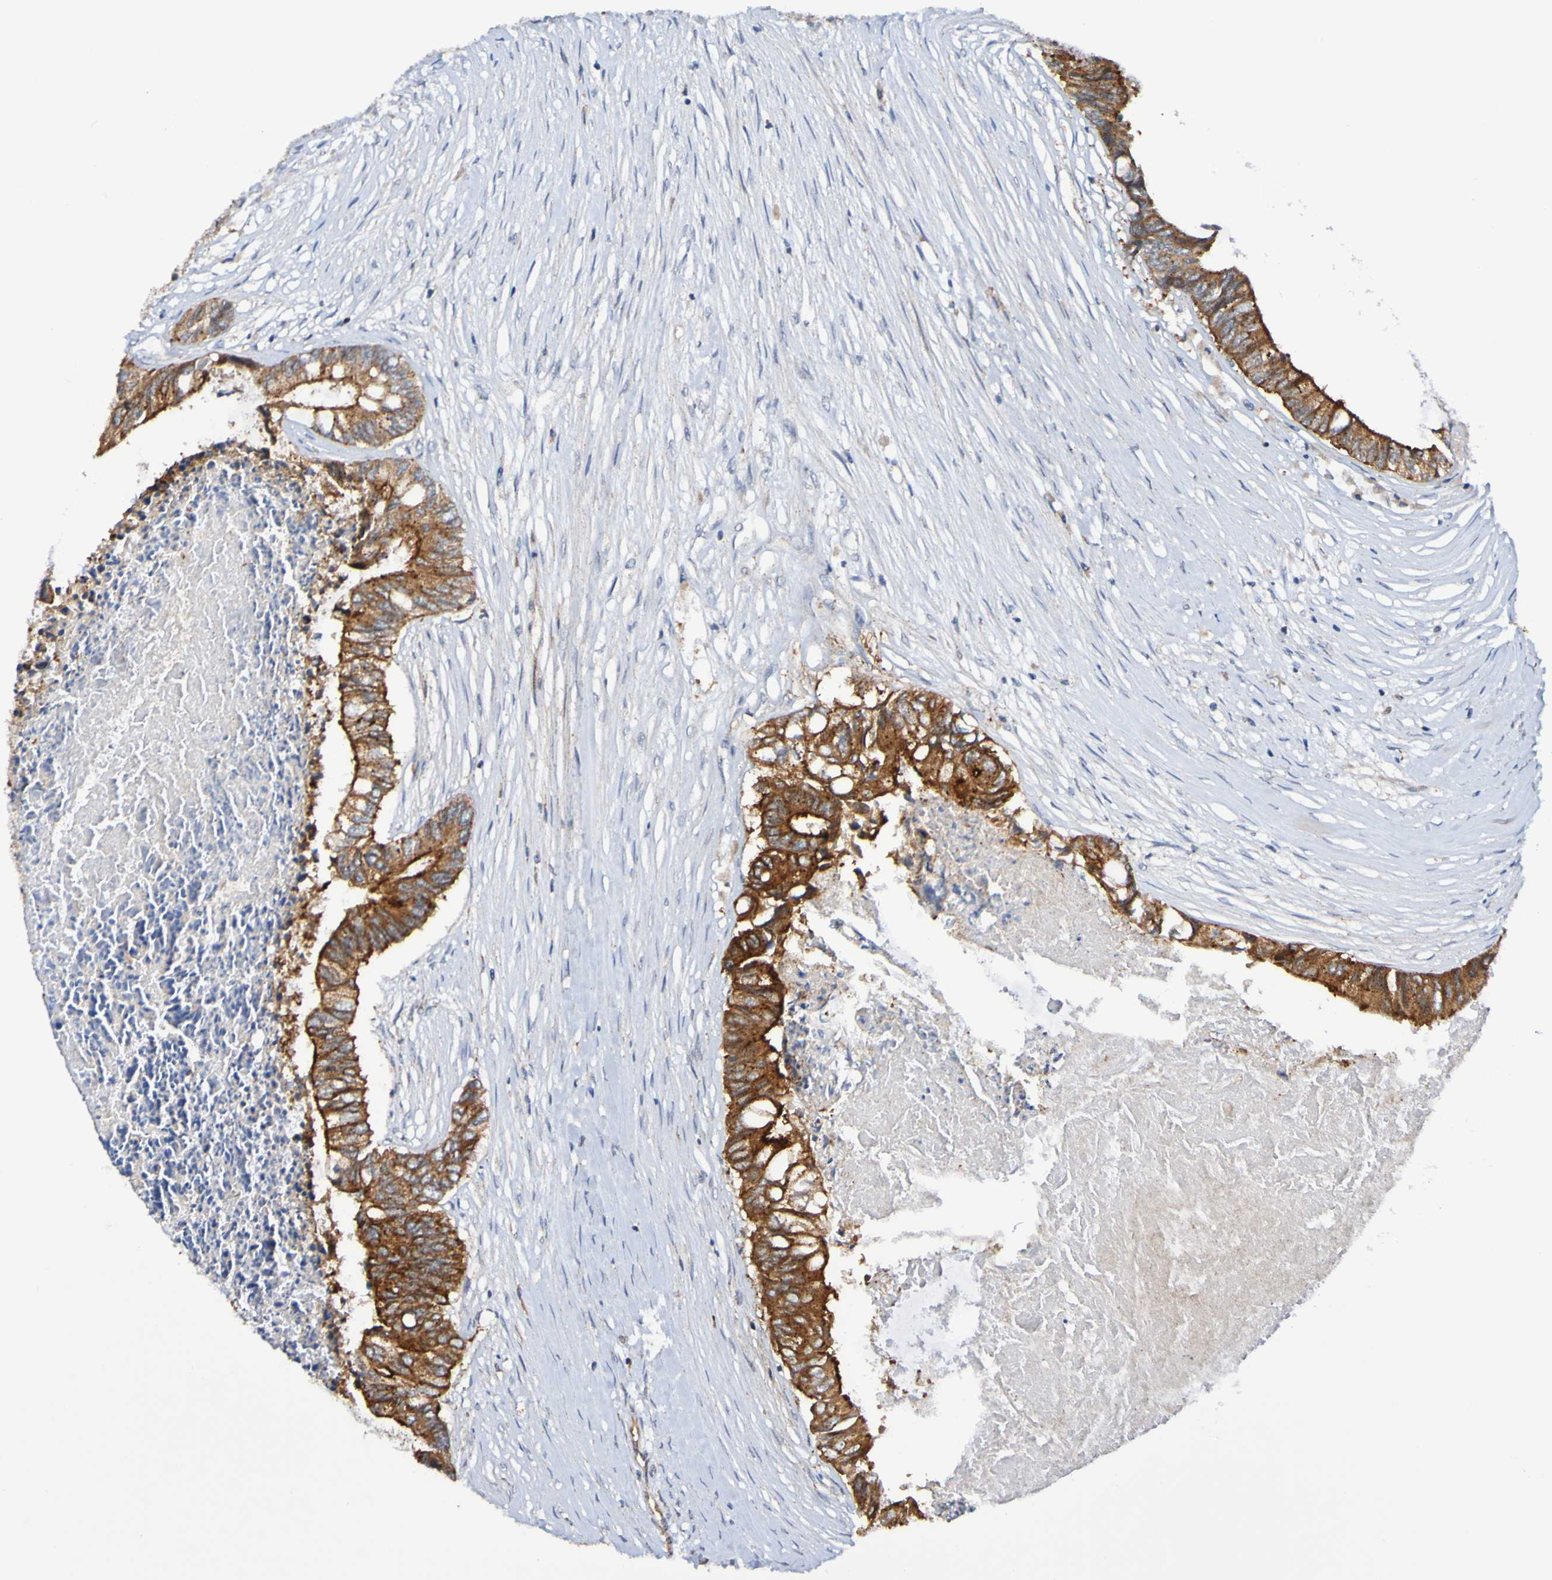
{"staining": {"intensity": "strong", "quantity": ">75%", "location": "cytoplasmic/membranous"}, "tissue": "colorectal cancer", "cell_type": "Tumor cells", "image_type": "cancer", "snomed": [{"axis": "morphology", "description": "Adenocarcinoma, NOS"}, {"axis": "topography", "description": "Rectum"}], "caption": "A brown stain shows strong cytoplasmic/membranous positivity of a protein in human colorectal cancer (adenocarcinoma) tumor cells.", "gene": "GJB1", "patient": {"sex": "male", "age": 63}}